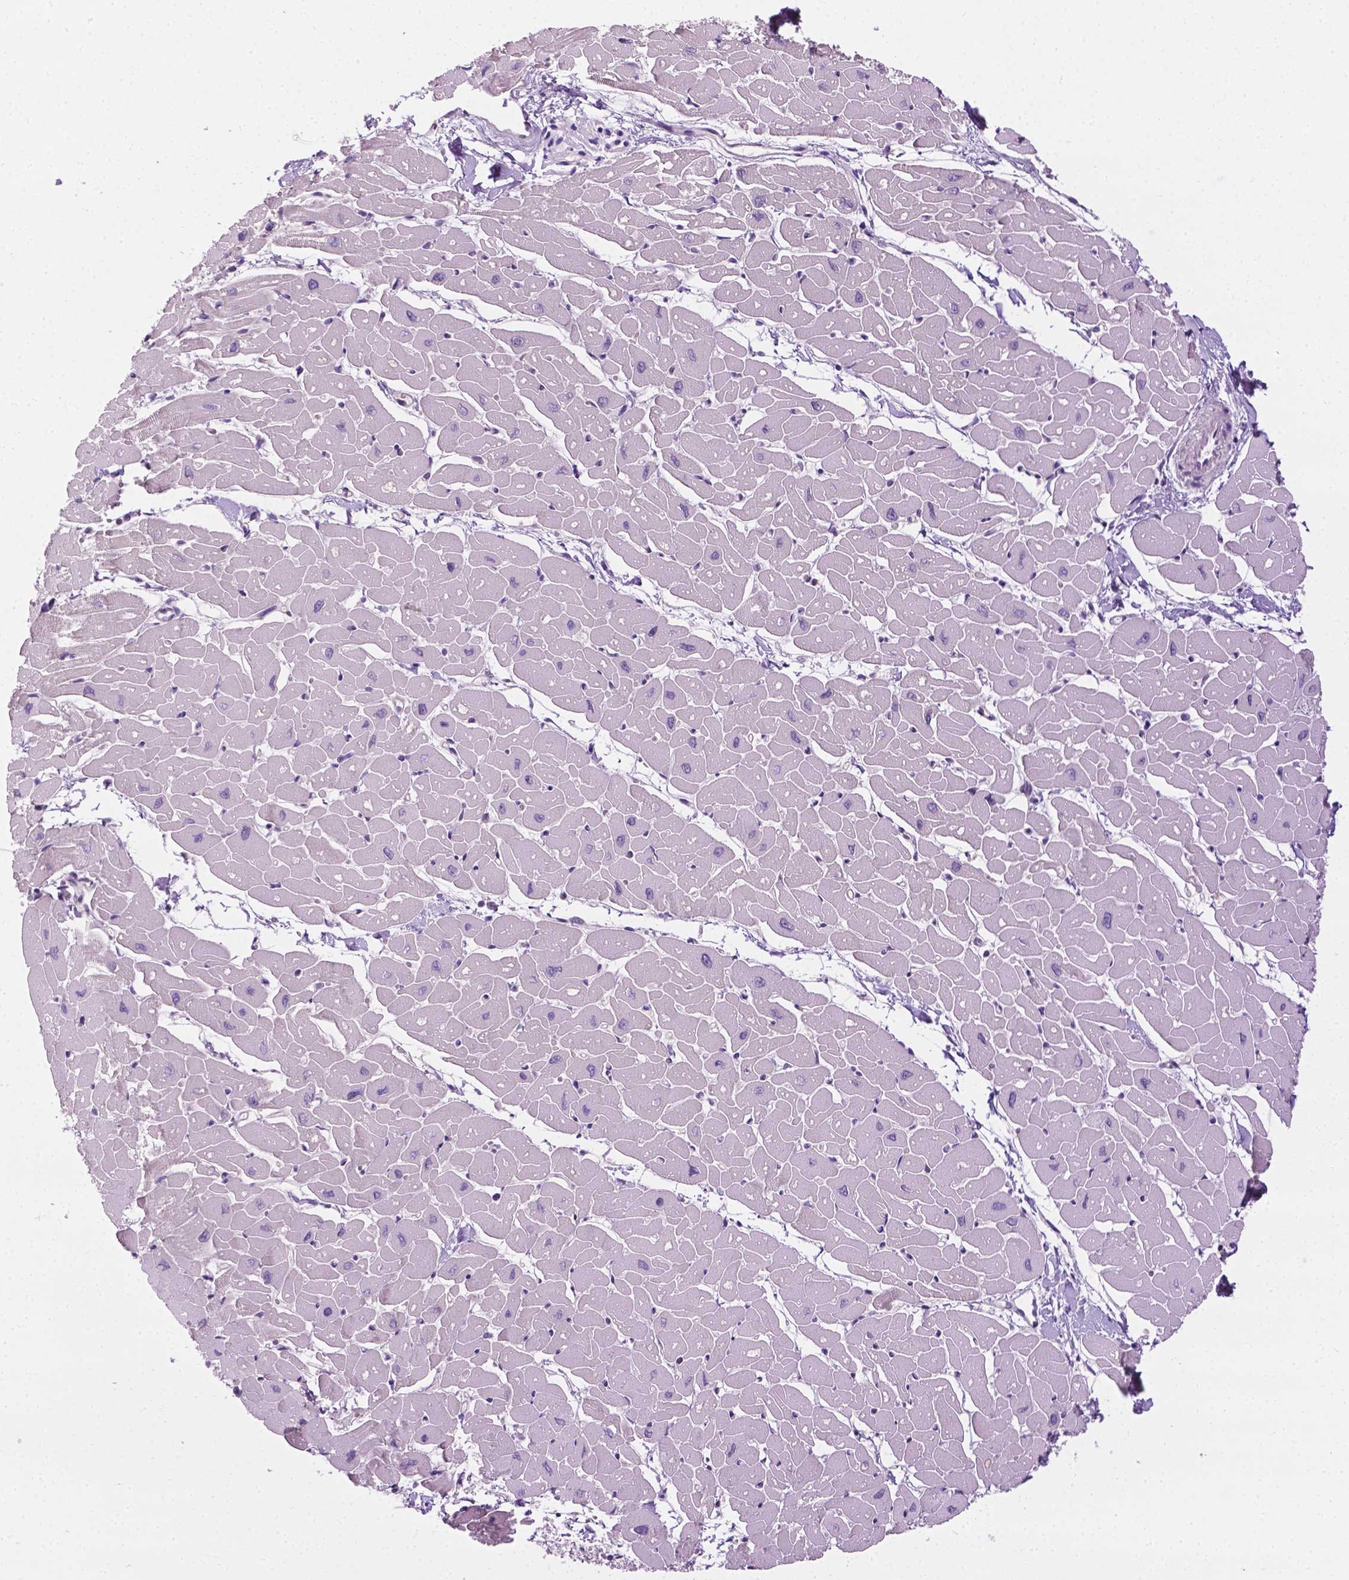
{"staining": {"intensity": "negative", "quantity": "none", "location": "none"}, "tissue": "heart muscle", "cell_type": "Cardiomyocytes", "image_type": "normal", "snomed": [{"axis": "morphology", "description": "Normal tissue, NOS"}, {"axis": "topography", "description": "Heart"}], "caption": "Immunohistochemistry (IHC) photomicrograph of unremarkable heart muscle: heart muscle stained with DAB displays no significant protein positivity in cardiomyocytes.", "gene": "DENND4A", "patient": {"sex": "male", "age": 57}}